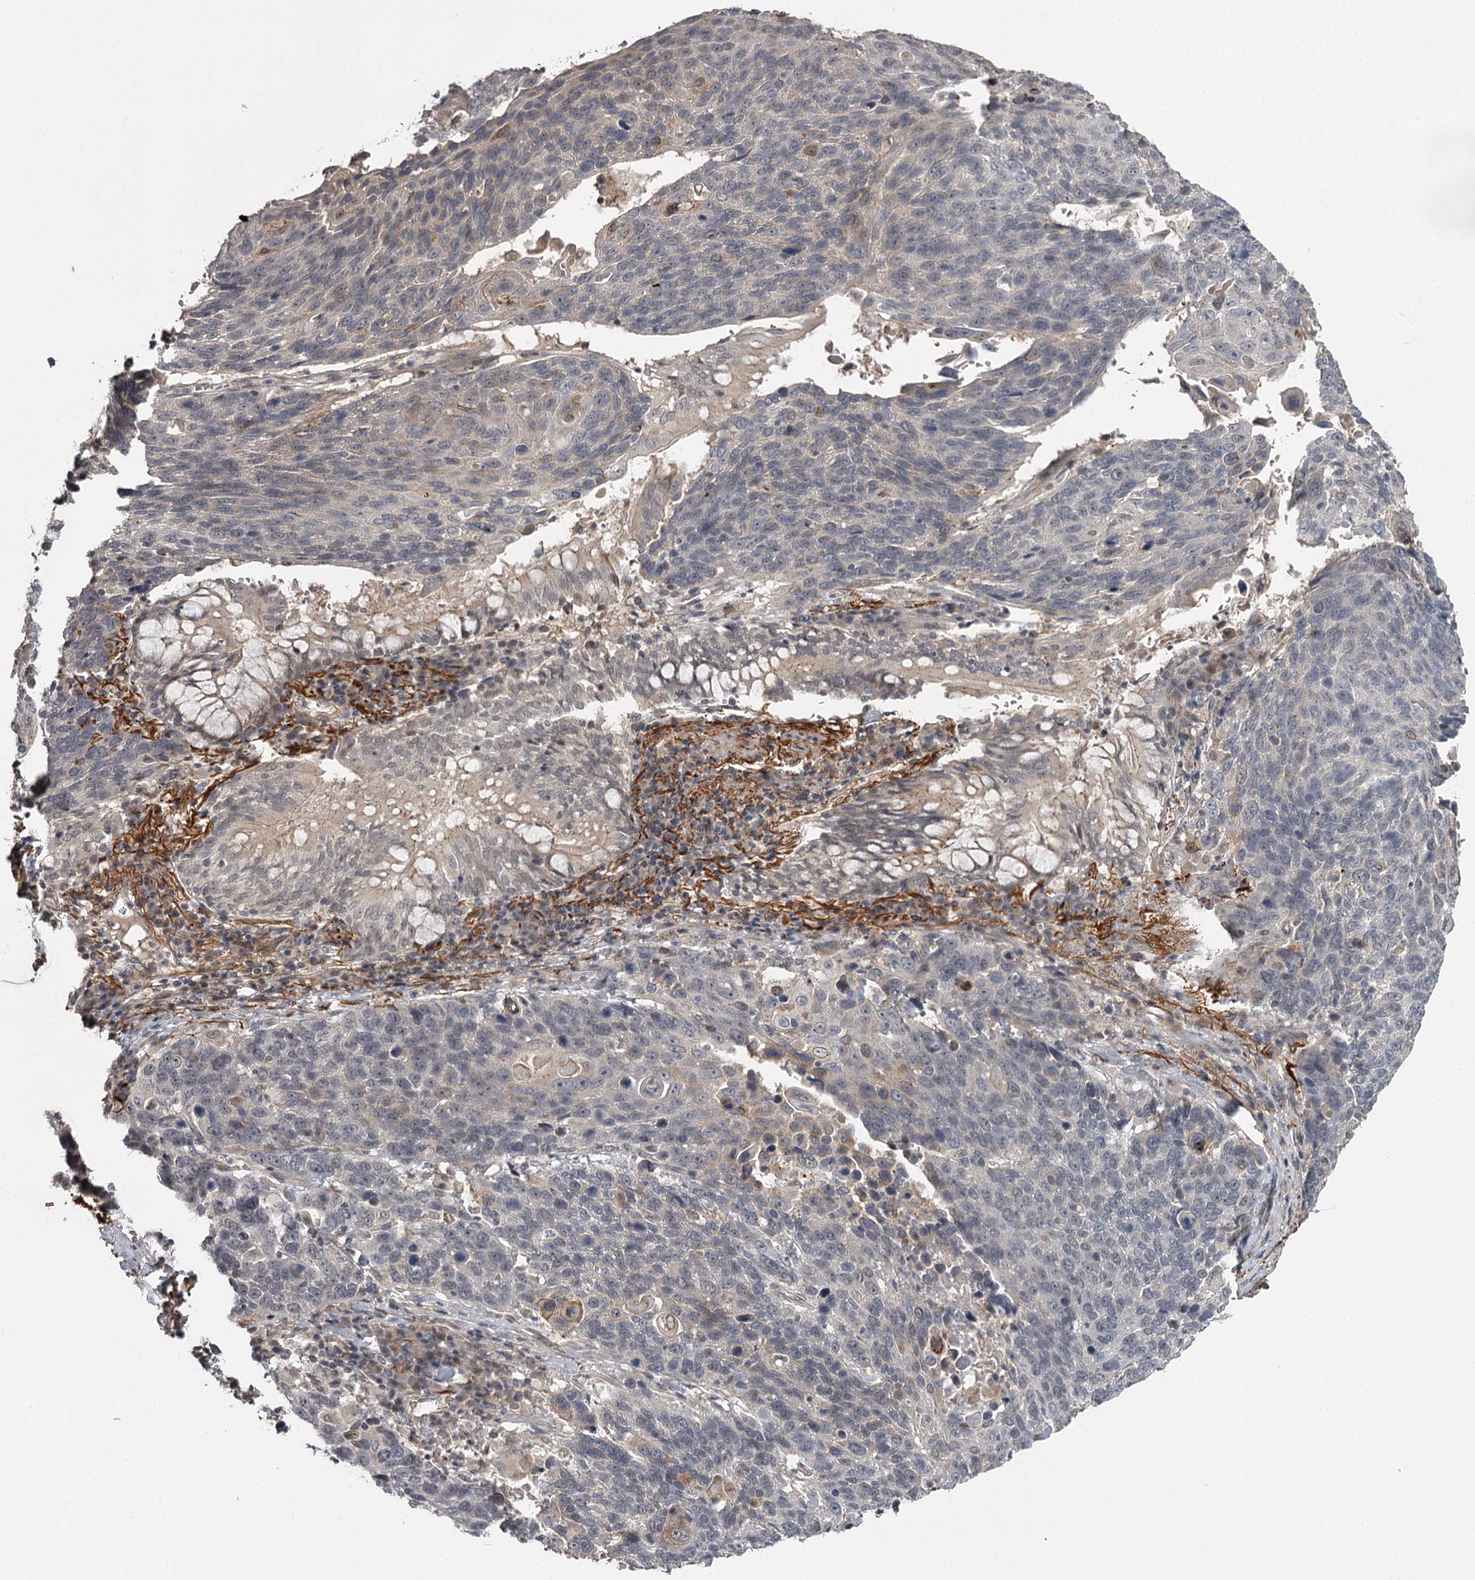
{"staining": {"intensity": "negative", "quantity": "none", "location": "none"}, "tissue": "lung cancer", "cell_type": "Tumor cells", "image_type": "cancer", "snomed": [{"axis": "morphology", "description": "Squamous cell carcinoma, NOS"}, {"axis": "topography", "description": "Lung"}], "caption": "DAB immunohistochemical staining of human squamous cell carcinoma (lung) demonstrates no significant staining in tumor cells. (Immunohistochemistry, brightfield microscopy, high magnification).", "gene": "CWF19L2", "patient": {"sex": "male", "age": 66}}